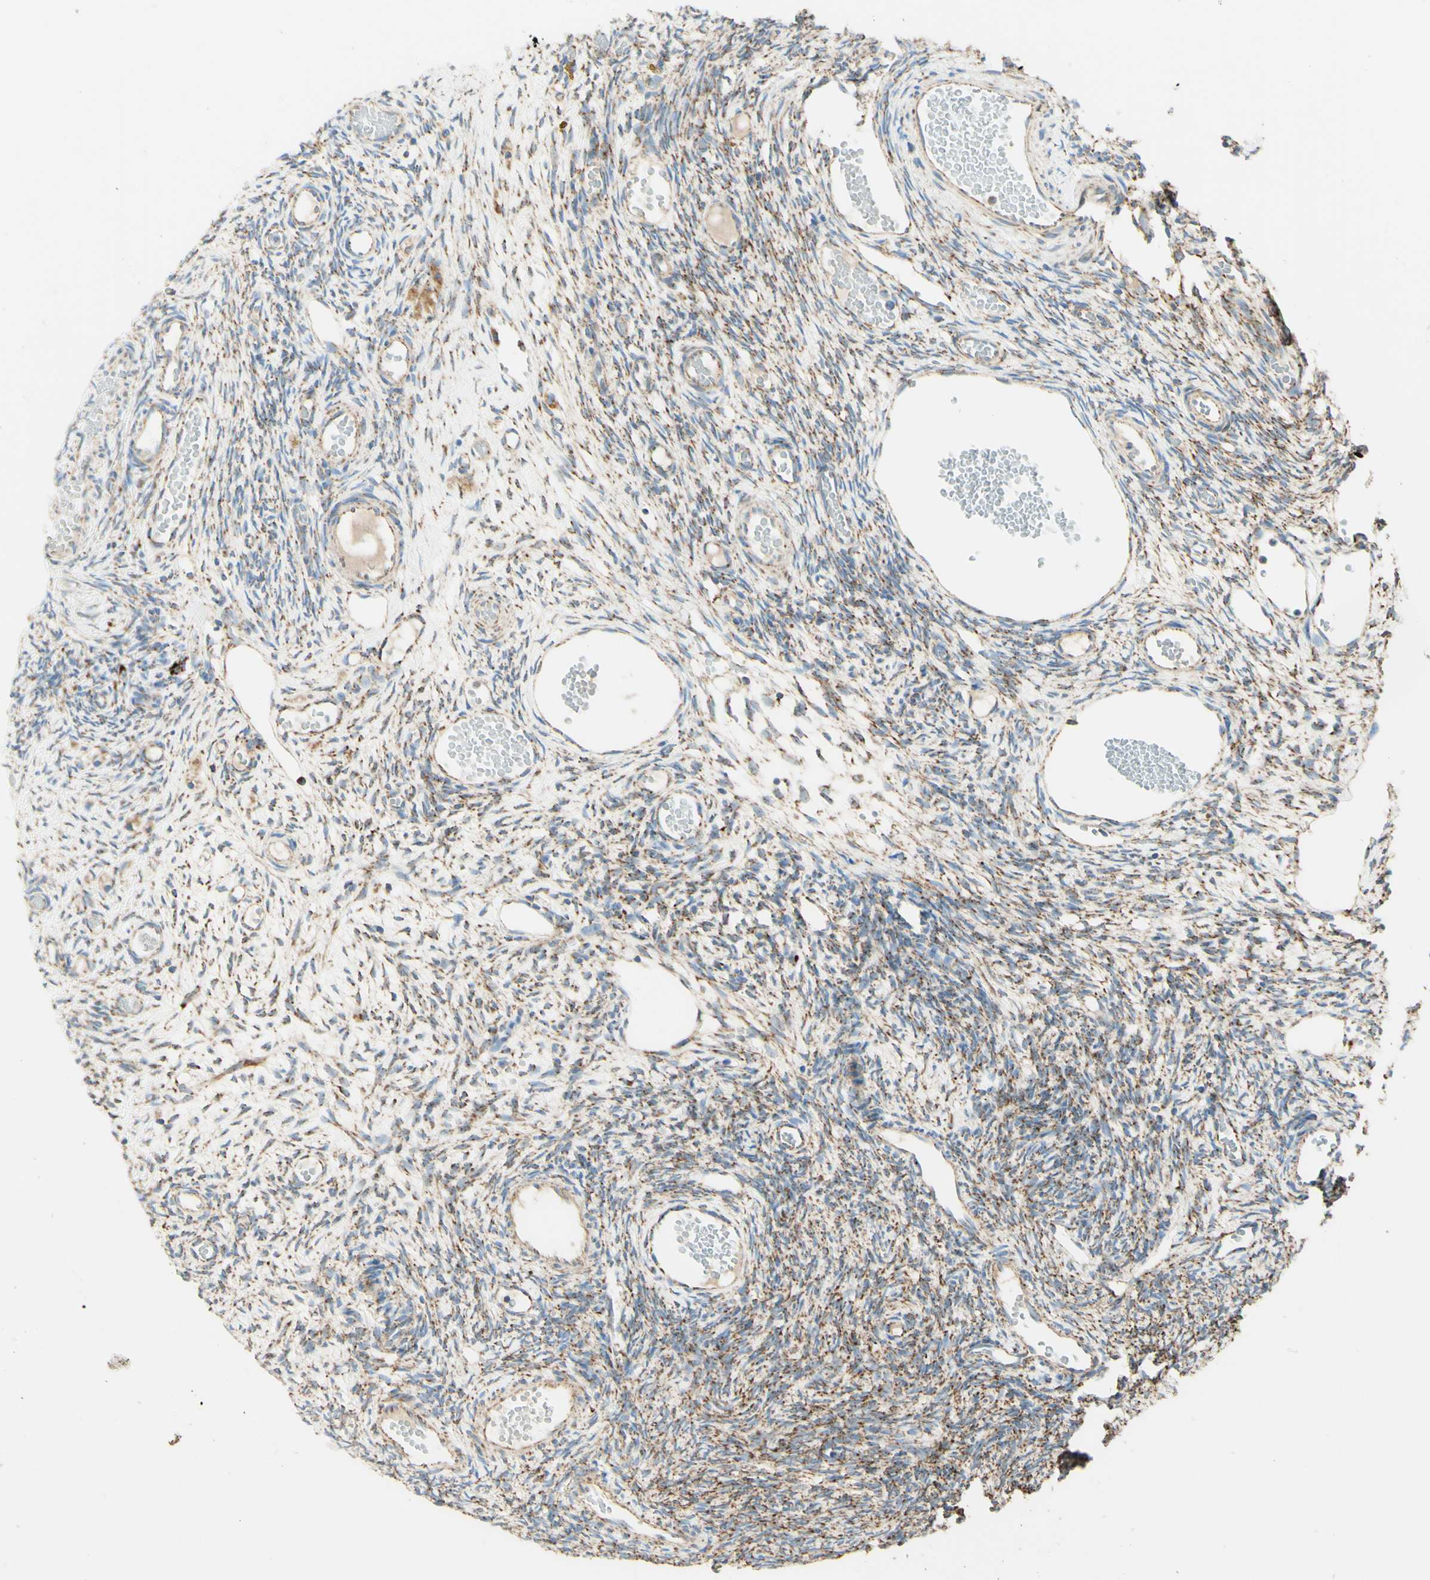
{"staining": {"intensity": "moderate", "quantity": ">75%", "location": "cytoplasmic/membranous"}, "tissue": "ovary", "cell_type": "Follicle cells", "image_type": "normal", "snomed": [{"axis": "morphology", "description": "Normal tissue, NOS"}, {"axis": "topography", "description": "Ovary"}], "caption": "Immunohistochemistry (IHC) staining of normal ovary, which exhibits medium levels of moderate cytoplasmic/membranous expression in approximately >75% of follicle cells indicating moderate cytoplasmic/membranous protein expression. The staining was performed using DAB (3,3'-diaminobenzidine) (brown) for protein detection and nuclei were counterstained in hematoxylin (blue).", "gene": "ARMC10", "patient": {"sex": "female", "age": 35}}